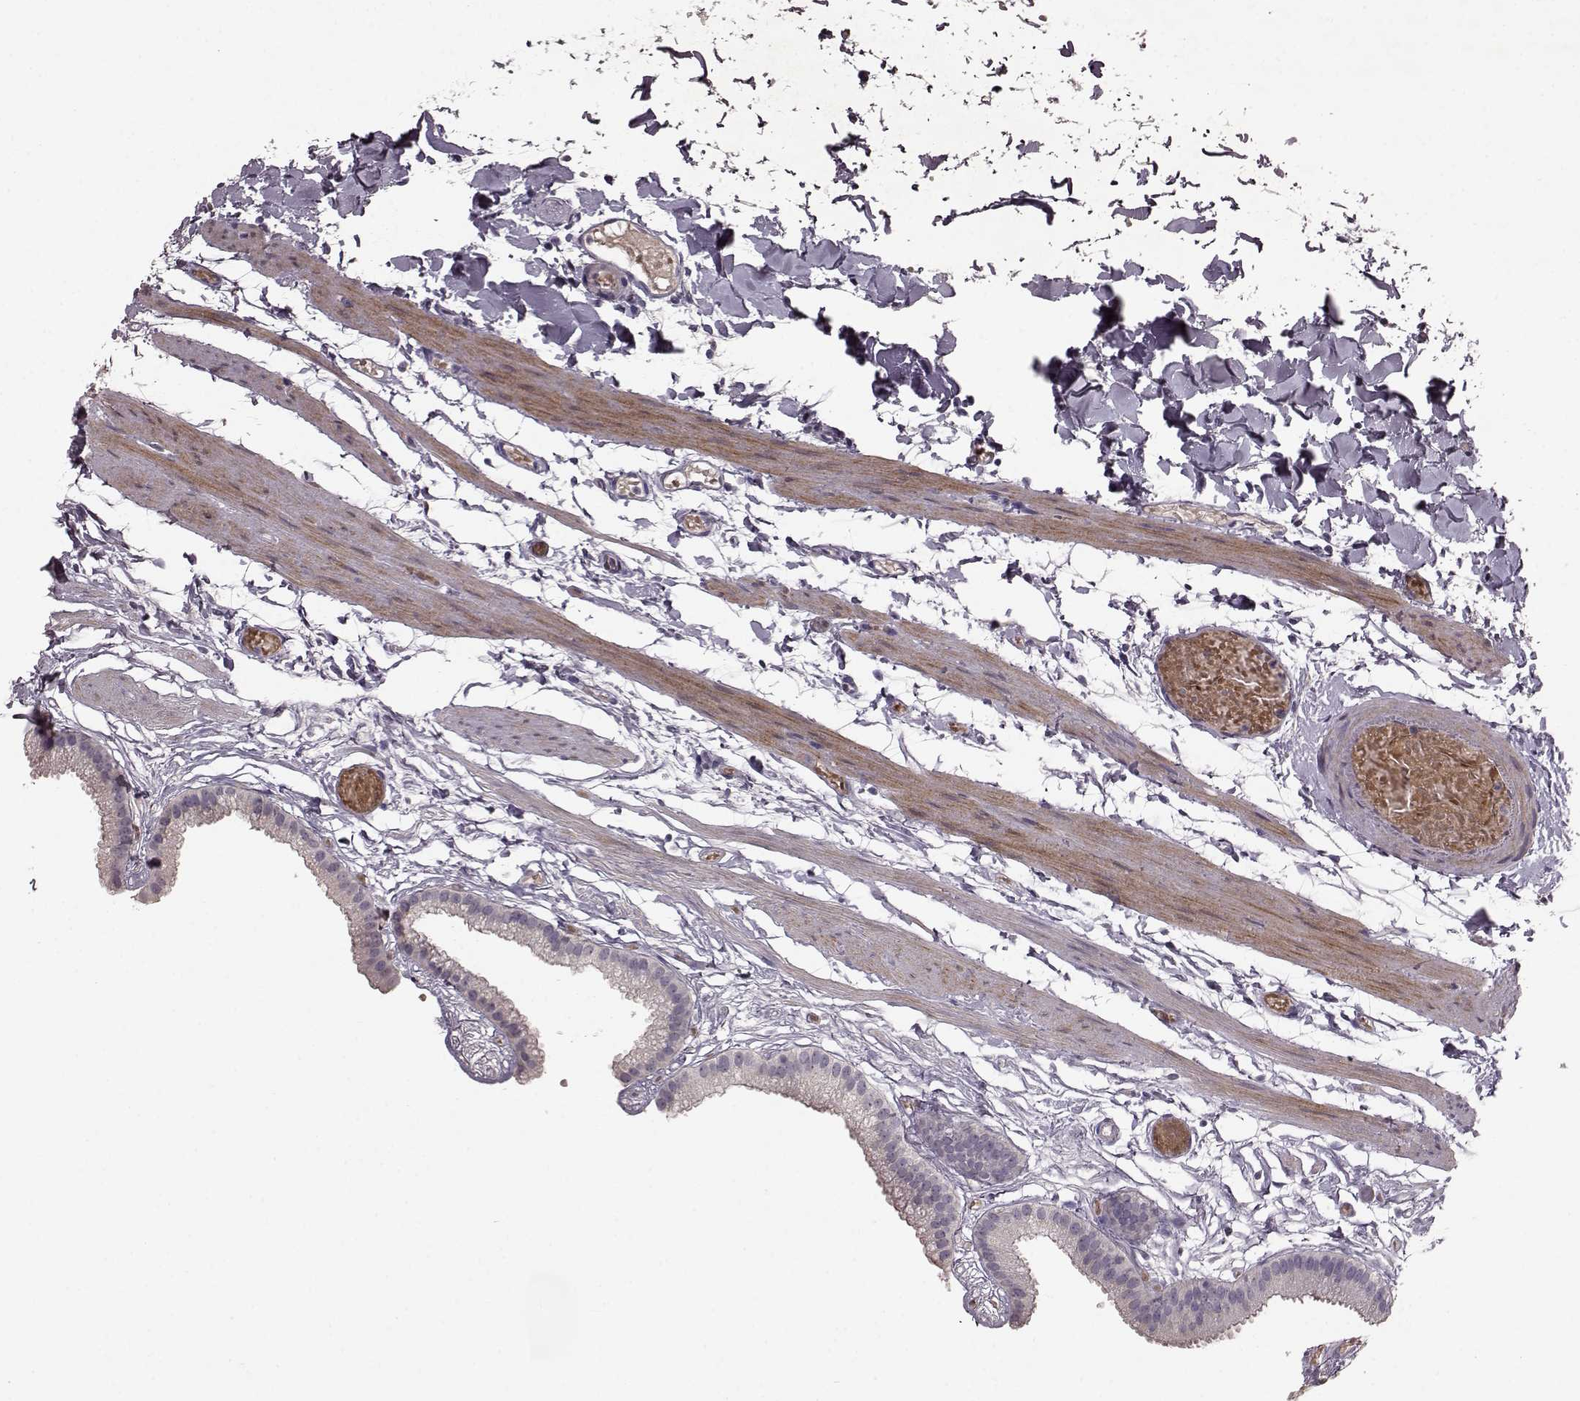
{"staining": {"intensity": "weak", "quantity": ">75%", "location": "cytoplasmic/membranous"}, "tissue": "gallbladder", "cell_type": "Glandular cells", "image_type": "normal", "snomed": [{"axis": "morphology", "description": "Normal tissue, NOS"}, {"axis": "topography", "description": "Gallbladder"}], "caption": "Human gallbladder stained for a protein (brown) demonstrates weak cytoplasmic/membranous positive expression in about >75% of glandular cells.", "gene": "SLC52A3", "patient": {"sex": "female", "age": 45}}